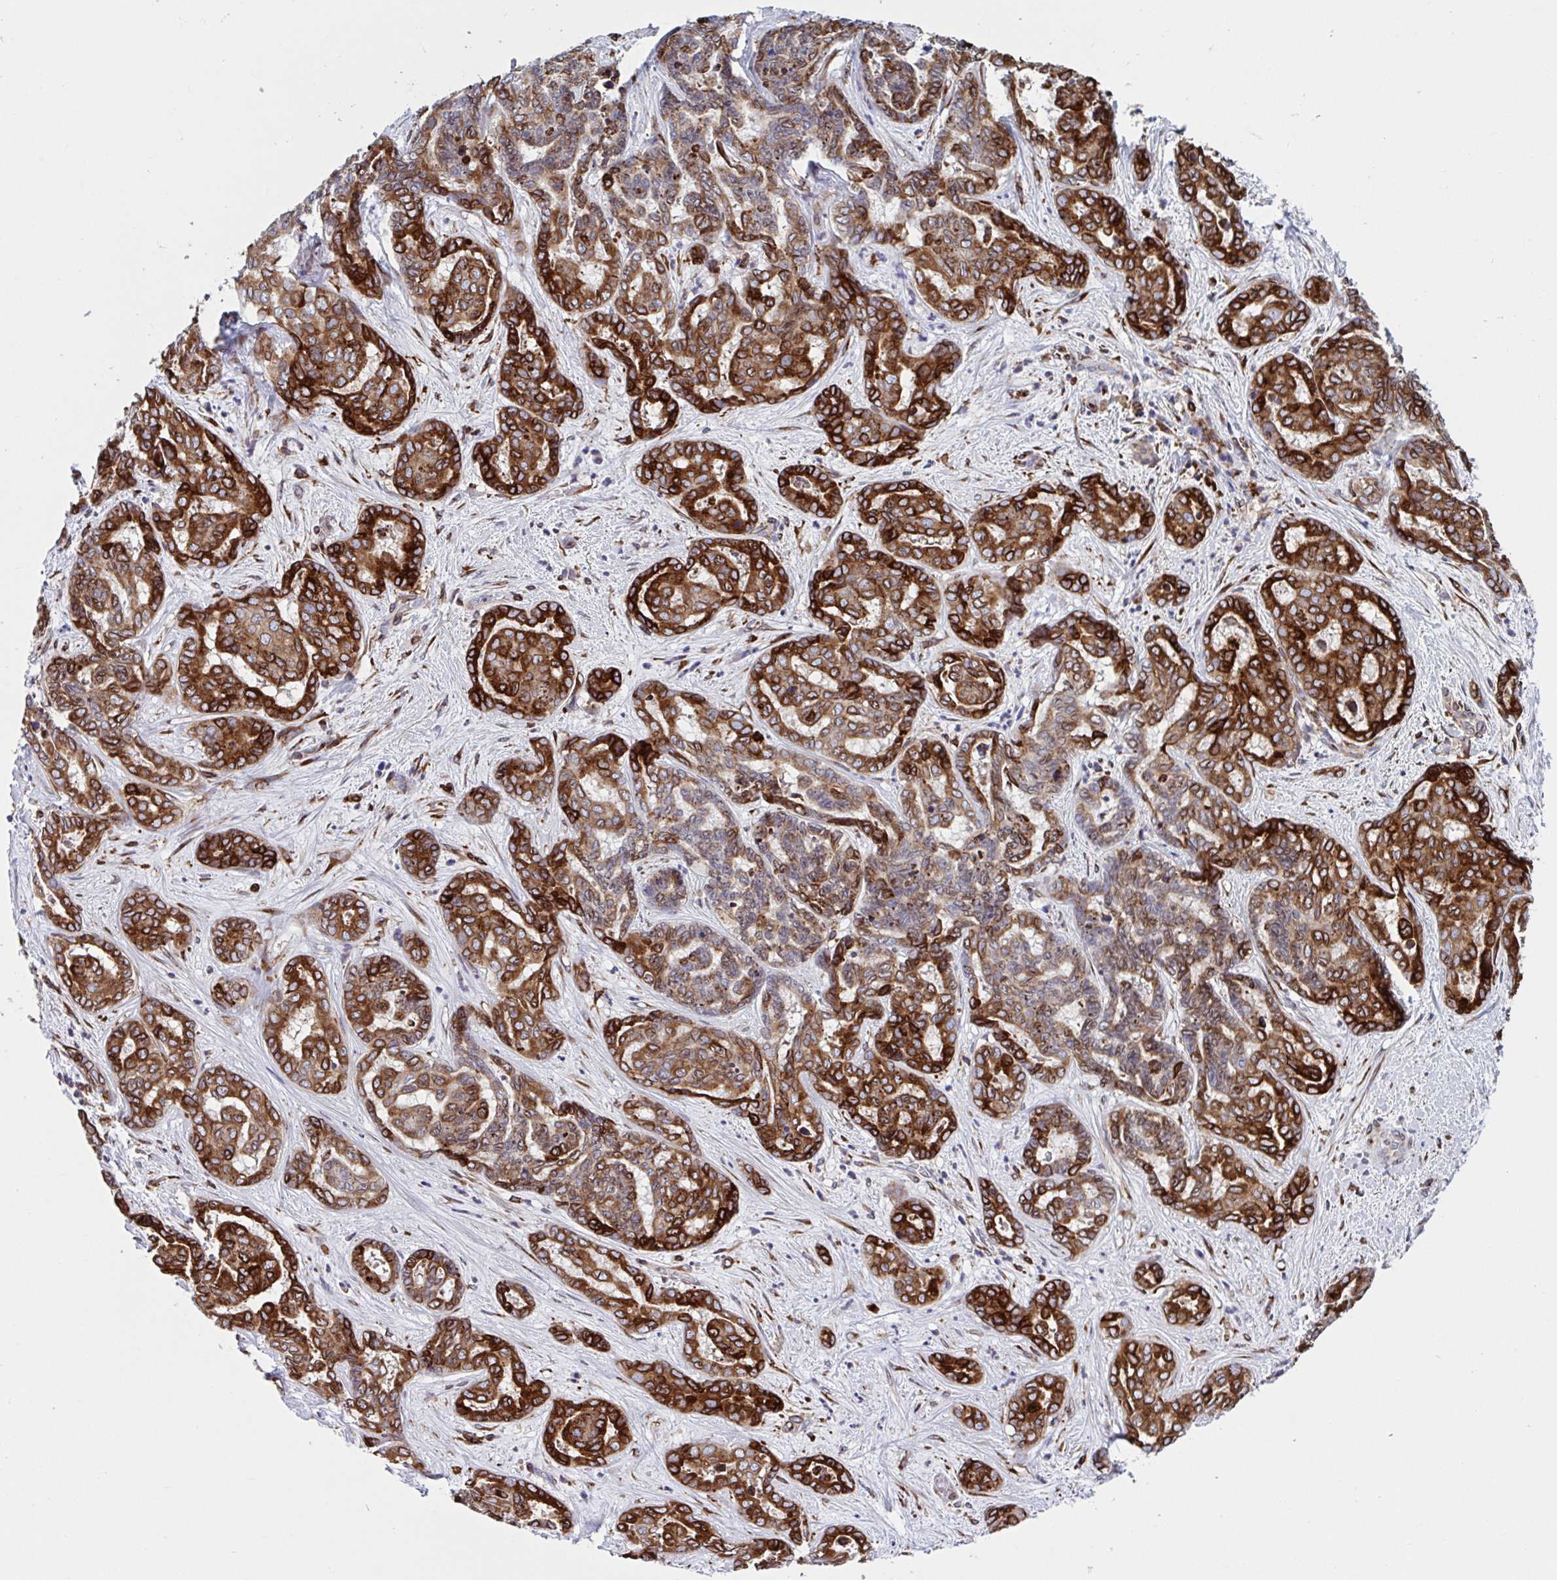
{"staining": {"intensity": "strong", "quantity": ">75%", "location": "cytoplasmic/membranous"}, "tissue": "liver cancer", "cell_type": "Tumor cells", "image_type": "cancer", "snomed": [{"axis": "morphology", "description": "Cholangiocarcinoma"}, {"axis": "topography", "description": "Liver"}], "caption": "Strong cytoplasmic/membranous protein positivity is present in approximately >75% of tumor cells in liver cholangiocarcinoma. Ihc stains the protein of interest in brown and the nuclei are stained blue.", "gene": "RFK", "patient": {"sex": "female", "age": 64}}